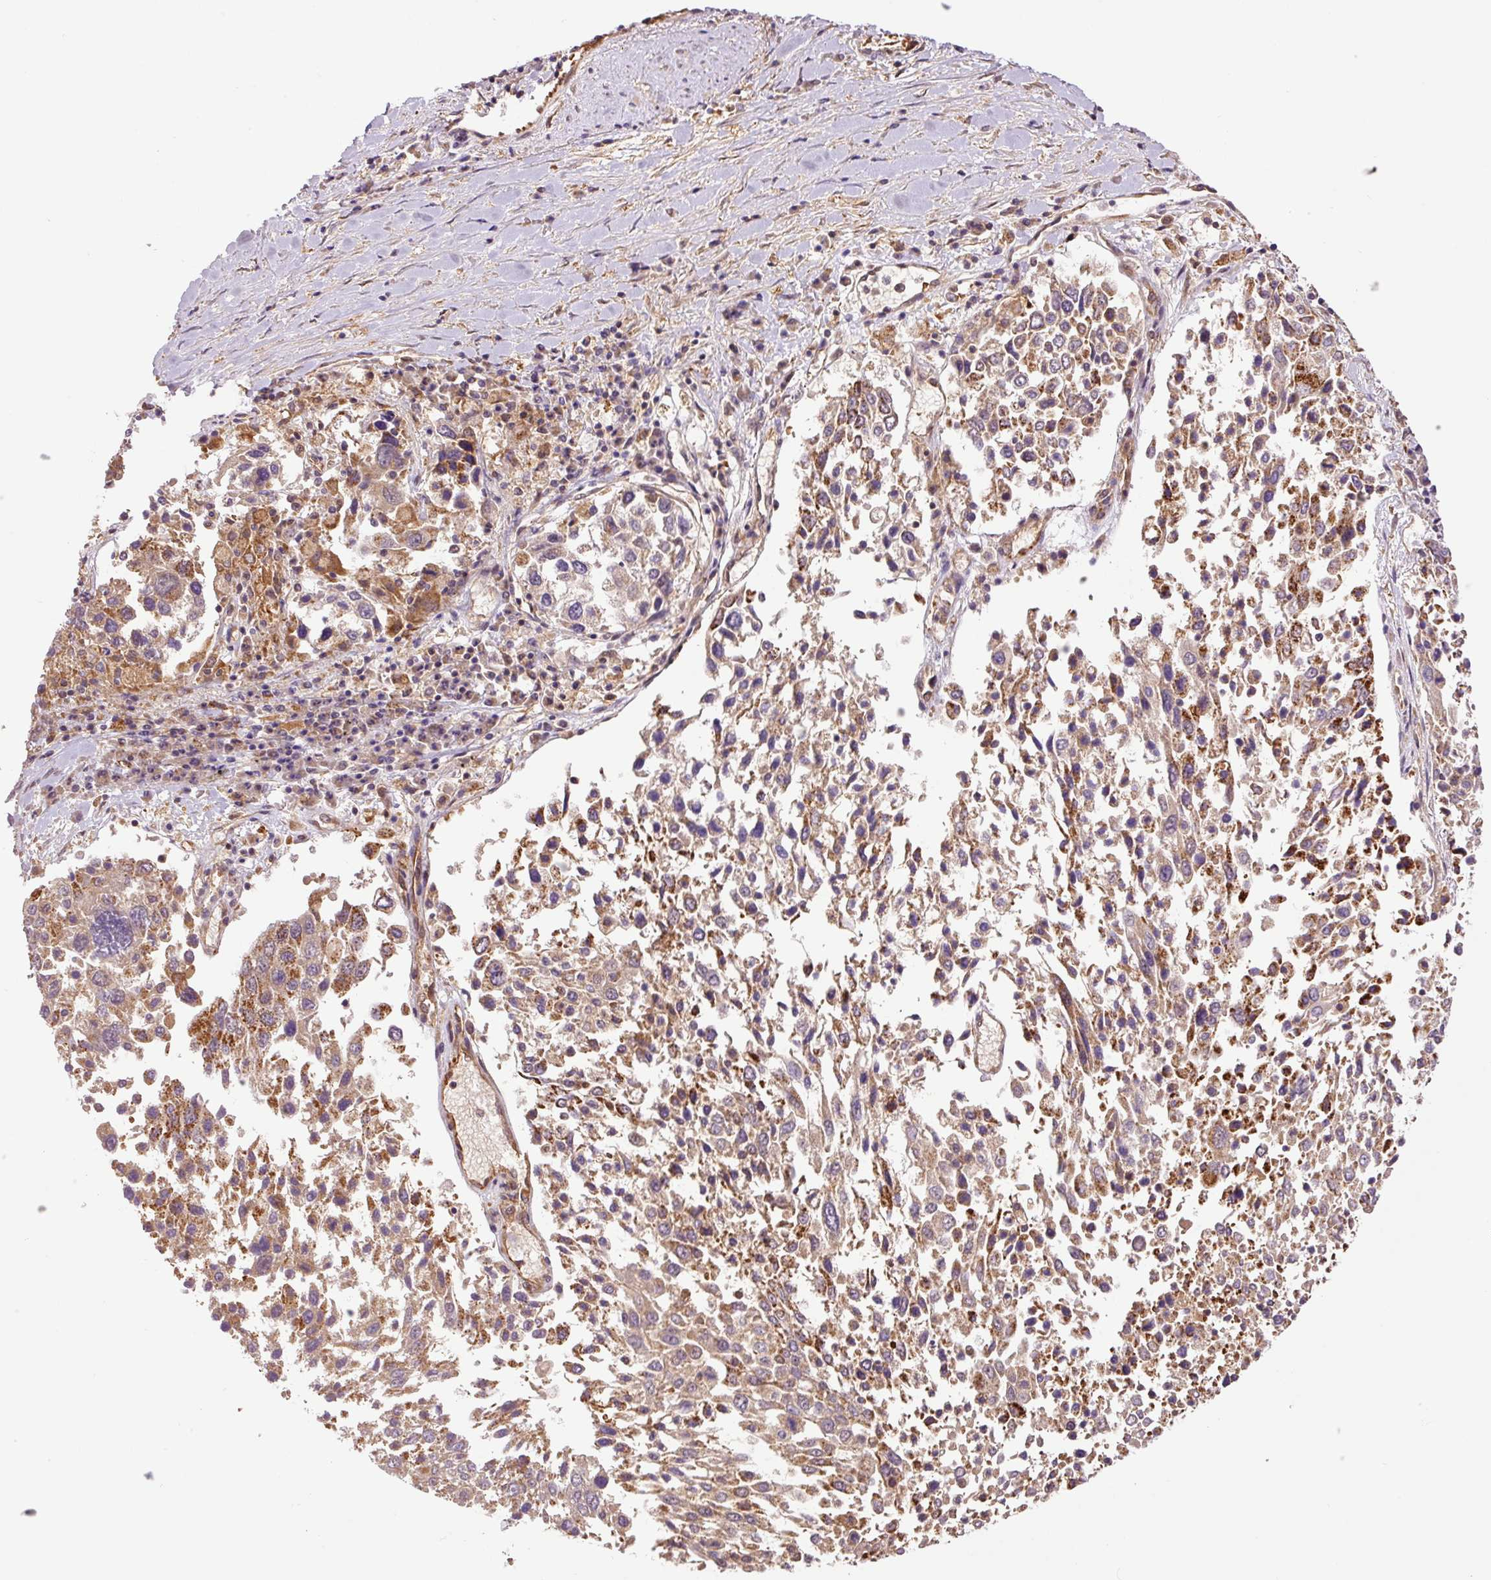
{"staining": {"intensity": "moderate", "quantity": "25%-75%", "location": "cytoplasmic/membranous"}, "tissue": "lung cancer", "cell_type": "Tumor cells", "image_type": "cancer", "snomed": [{"axis": "morphology", "description": "Squamous cell carcinoma, NOS"}, {"axis": "topography", "description": "Lung"}], "caption": "Moderate cytoplasmic/membranous expression for a protein is seen in approximately 25%-75% of tumor cells of lung squamous cell carcinoma using IHC.", "gene": "PCK2", "patient": {"sex": "male", "age": 65}}